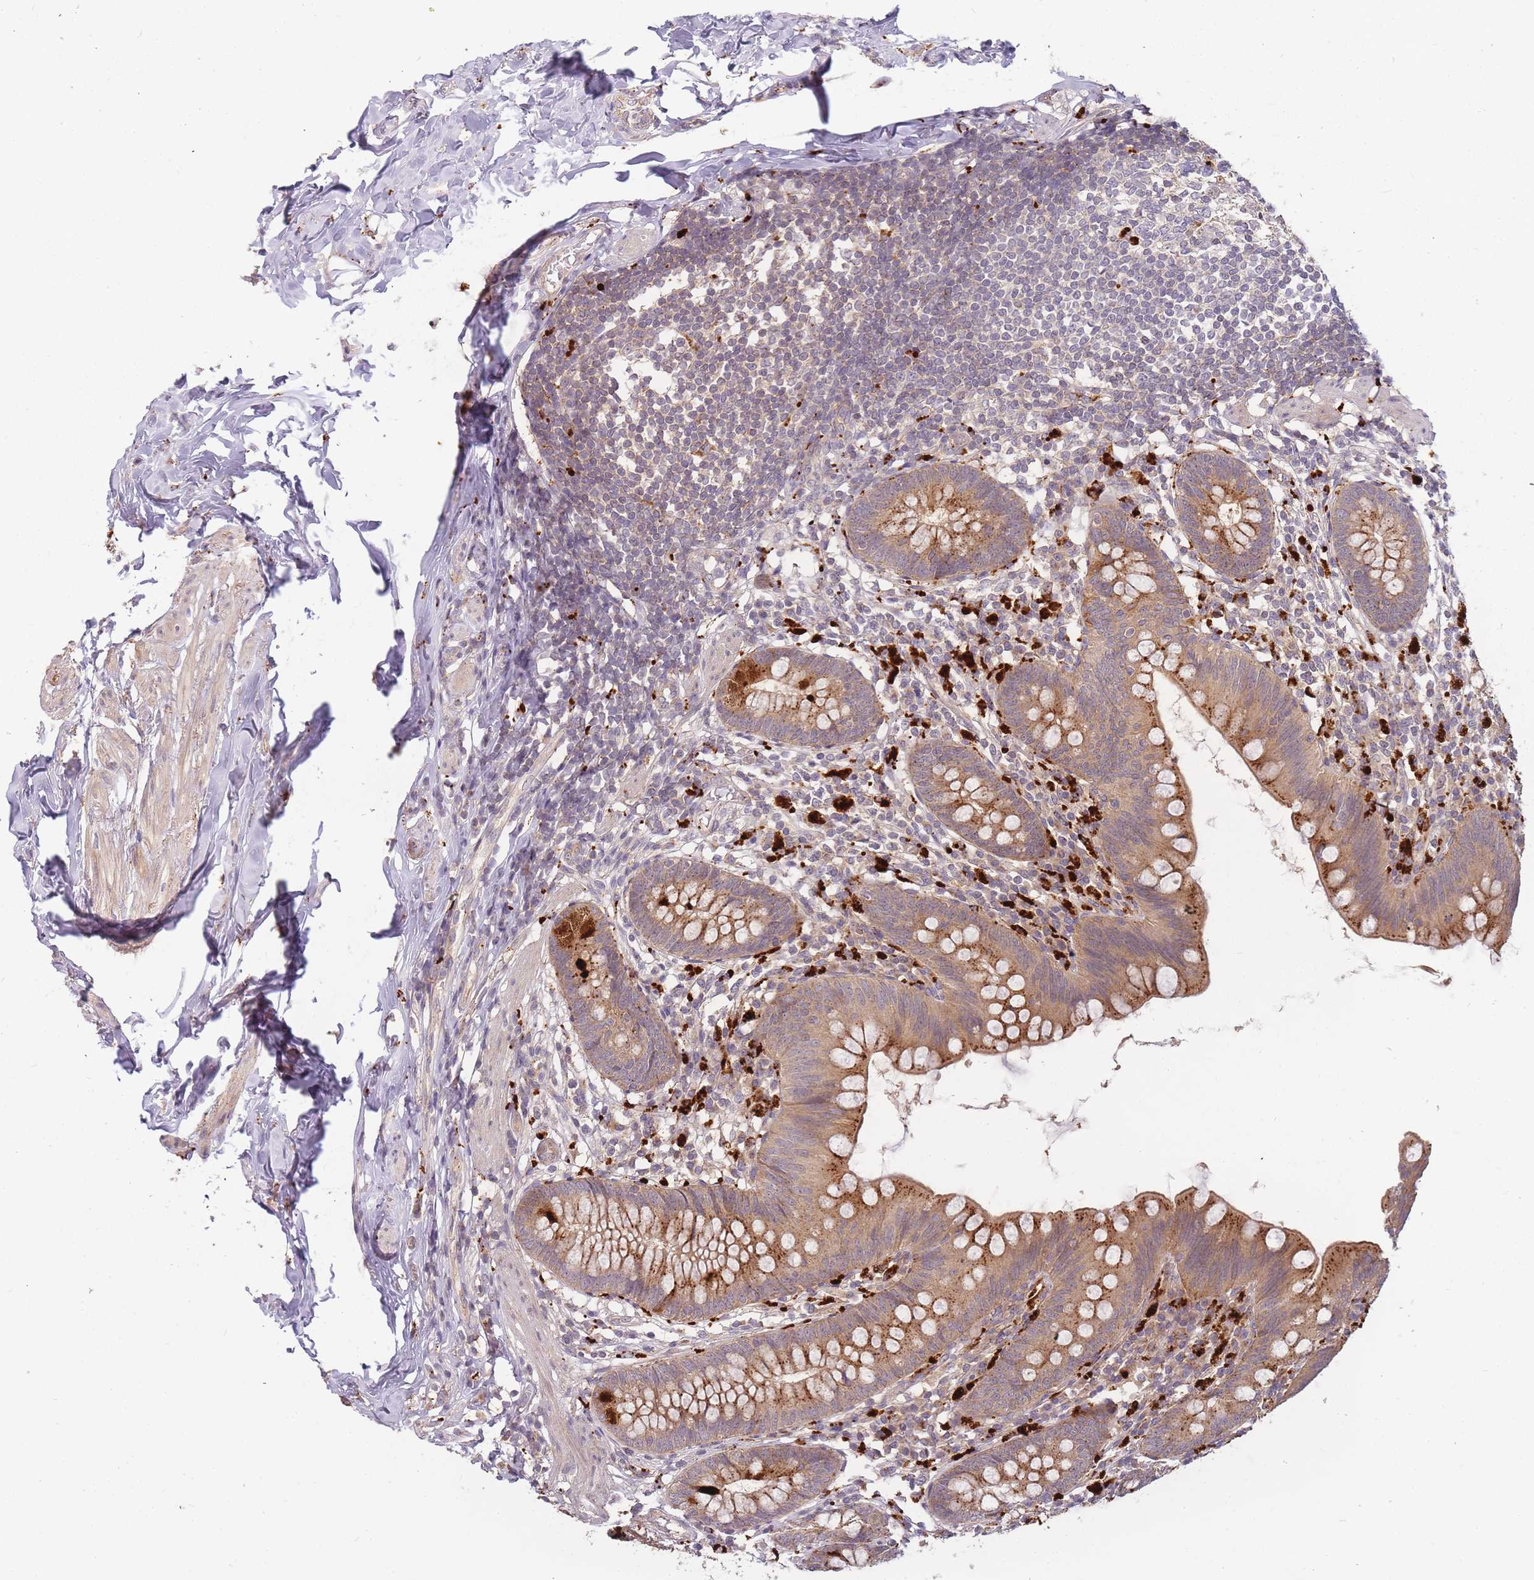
{"staining": {"intensity": "moderate", "quantity": ">75%", "location": "cytoplasmic/membranous"}, "tissue": "appendix", "cell_type": "Glandular cells", "image_type": "normal", "snomed": [{"axis": "morphology", "description": "Normal tissue, NOS"}, {"axis": "topography", "description": "Appendix"}], "caption": "Immunohistochemistry (IHC) photomicrograph of benign appendix stained for a protein (brown), which demonstrates medium levels of moderate cytoplasmic/membranous staining in approximately >75% of glandular cells.", "gene": "ATG5", "patient": {"sex": "female", "age": 62}}